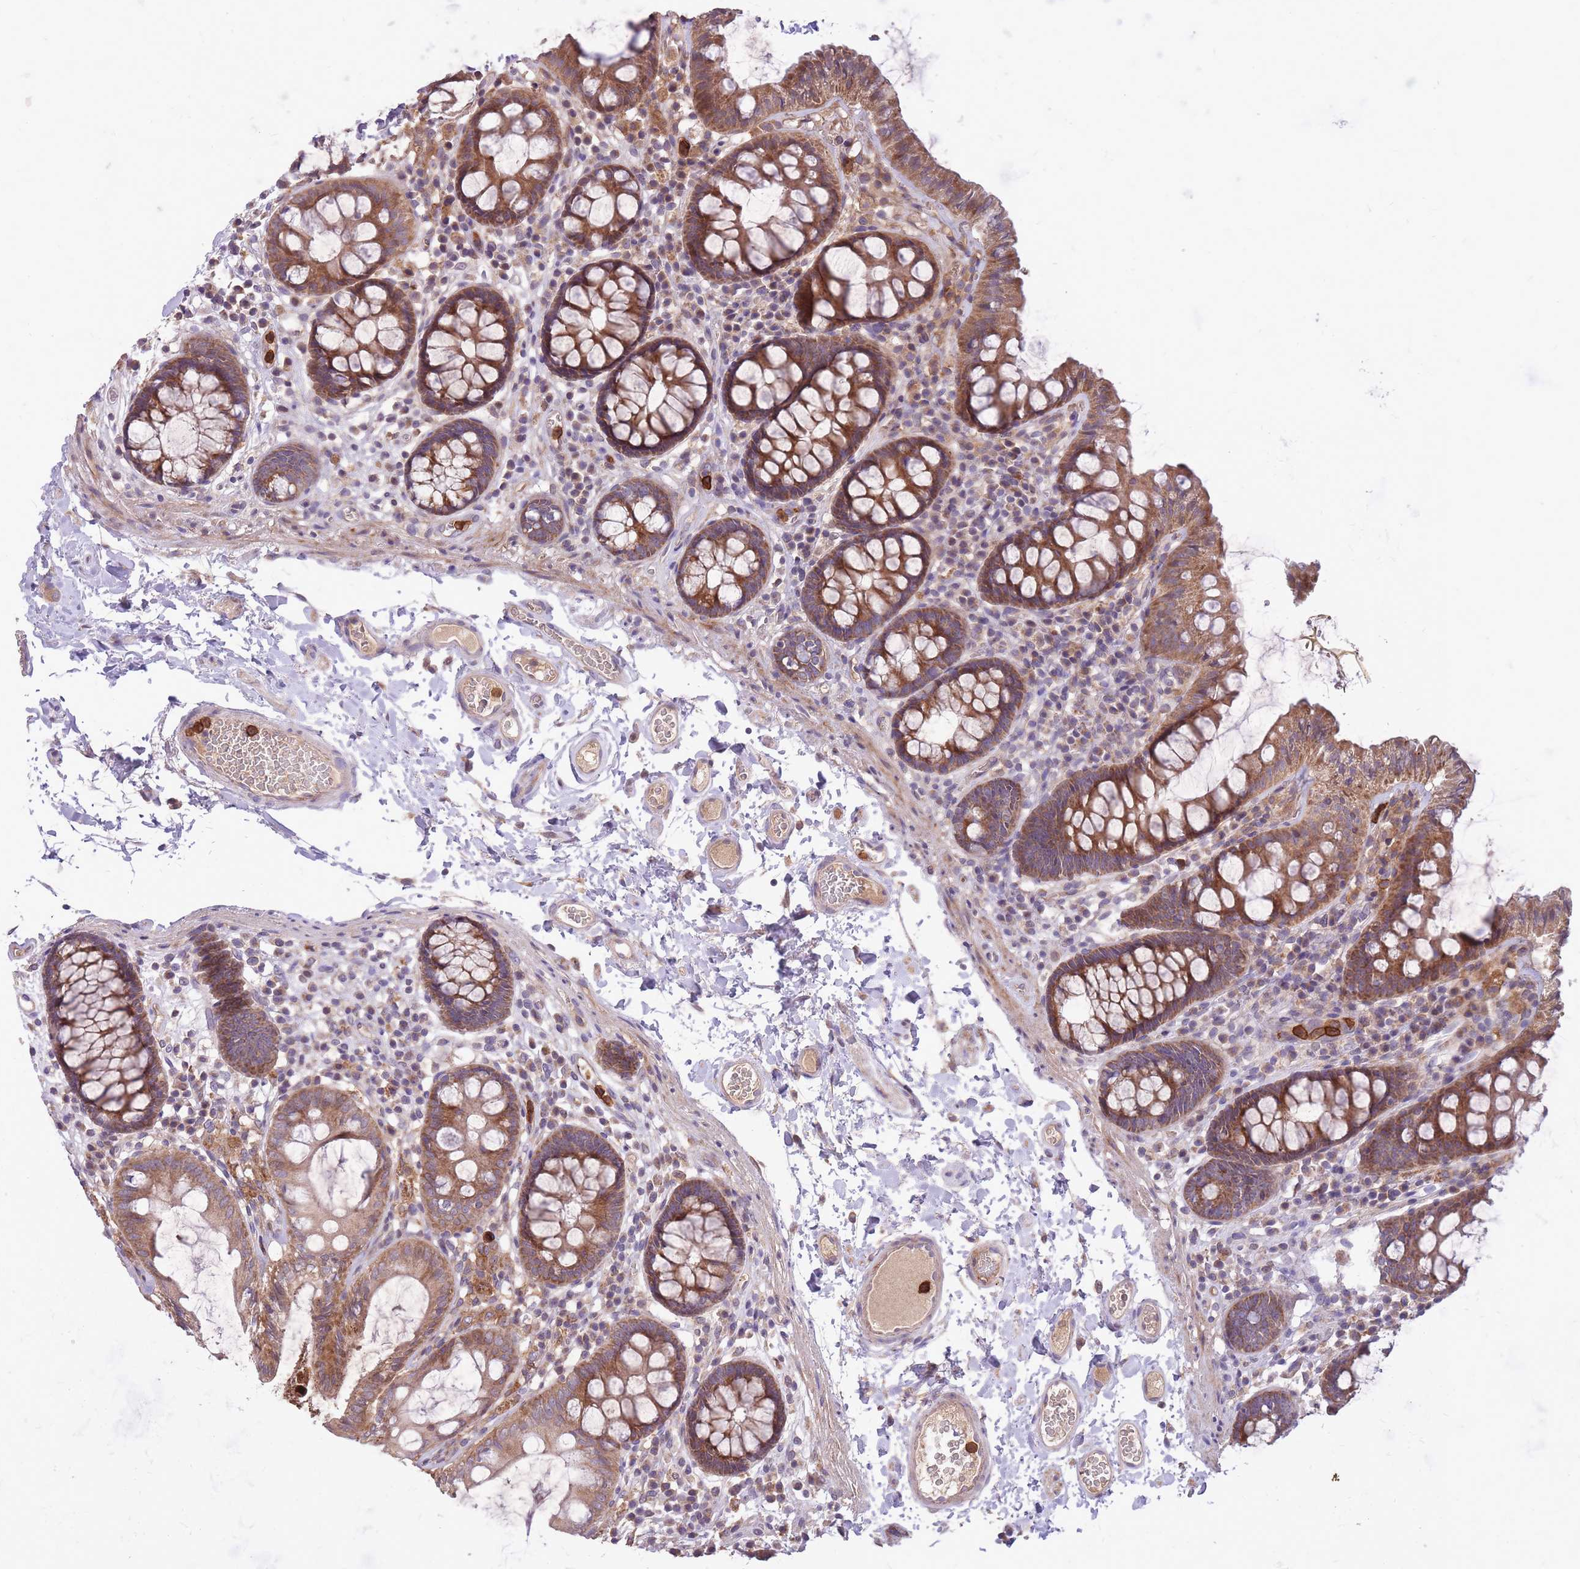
{"staining": {"intensity": "moderate", "quantity": ">75%", "location": "cytoplasmic/membranous"}, "tissue": "colon", "cell_type": "Endothelial cells", "image_type": "normal", "snomed": [{"axis": "morphology", "description": "Normal tissue, NOS"}, {"axis": "topography", "description": "Colon"}], "caption": "Benign colon was stained to show a protein in brown. There is medium levels of moderate cytoplasmic/membranous expression in approximately >75% of endothelial cells. The staining was performed using DAB, with brown indicating positive protein expression. Nuclei are stained blue with hematoxylin.", "gene": "IGF2BP2", "patient": {"sex": "male", "age": 84}}